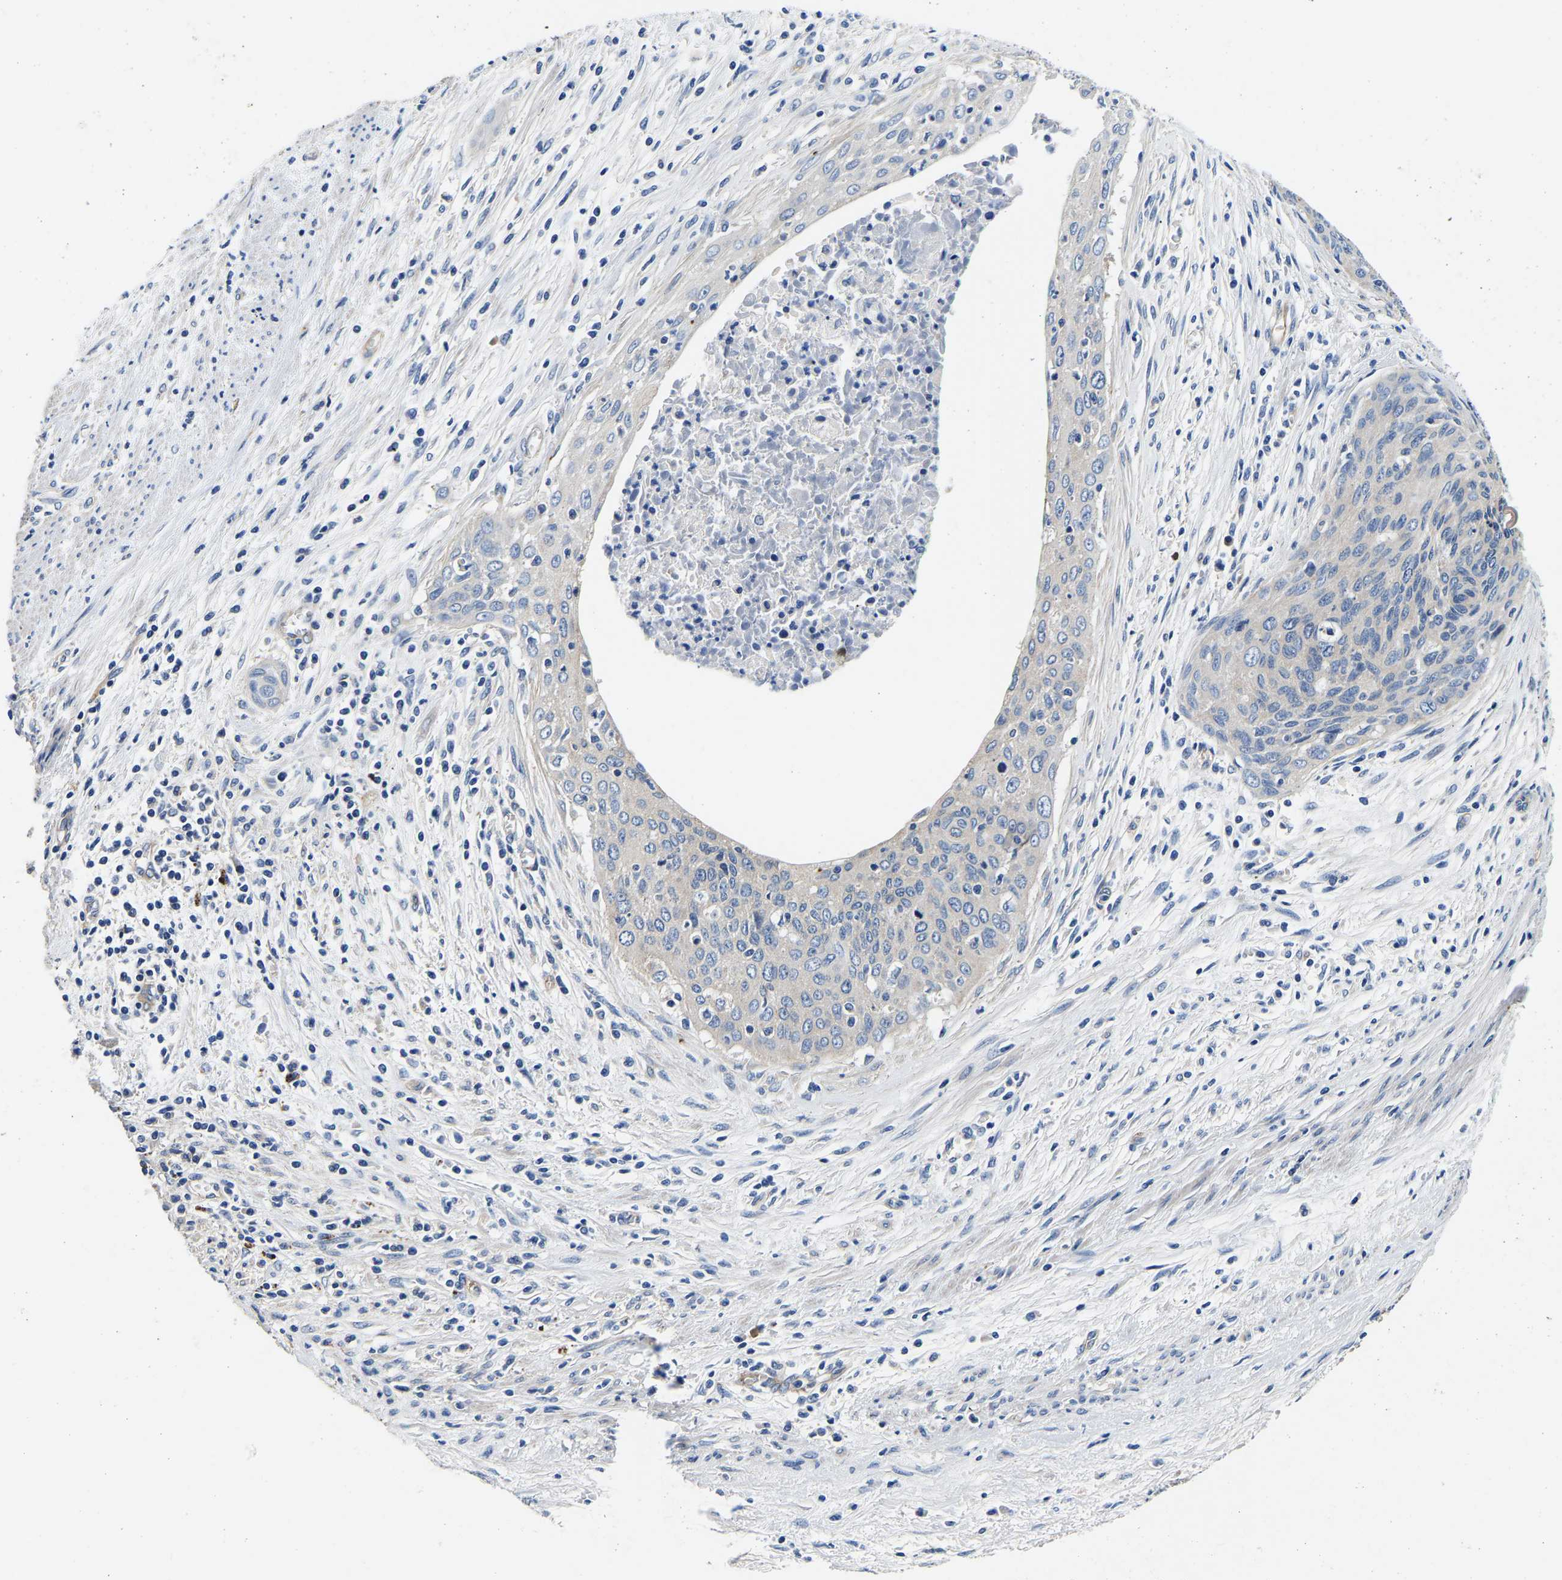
{"staining": {"intensity": "negative", "quantity": "none", "location": "none"}, "tissue": "cervical cancer", "cell_type": "Tumor cells", "image_type": "cancer", "snomed": [{"axis": "morphology", "description": "Squamous cell carcinoma, NOS"}, {"axis": "topography", "description": "Cervix"}], "caption": "Immunohistochemistry (IHC) histopathology image of neoplastic tissue: squamous cell carcinoma (cervical) stained with DAB demonstrates no significant protein positivity in tumor cells. (DAB IHC, high magnification).", "gene": "SH3GLB1", "patient": {"sex": "female", "age": 55}}